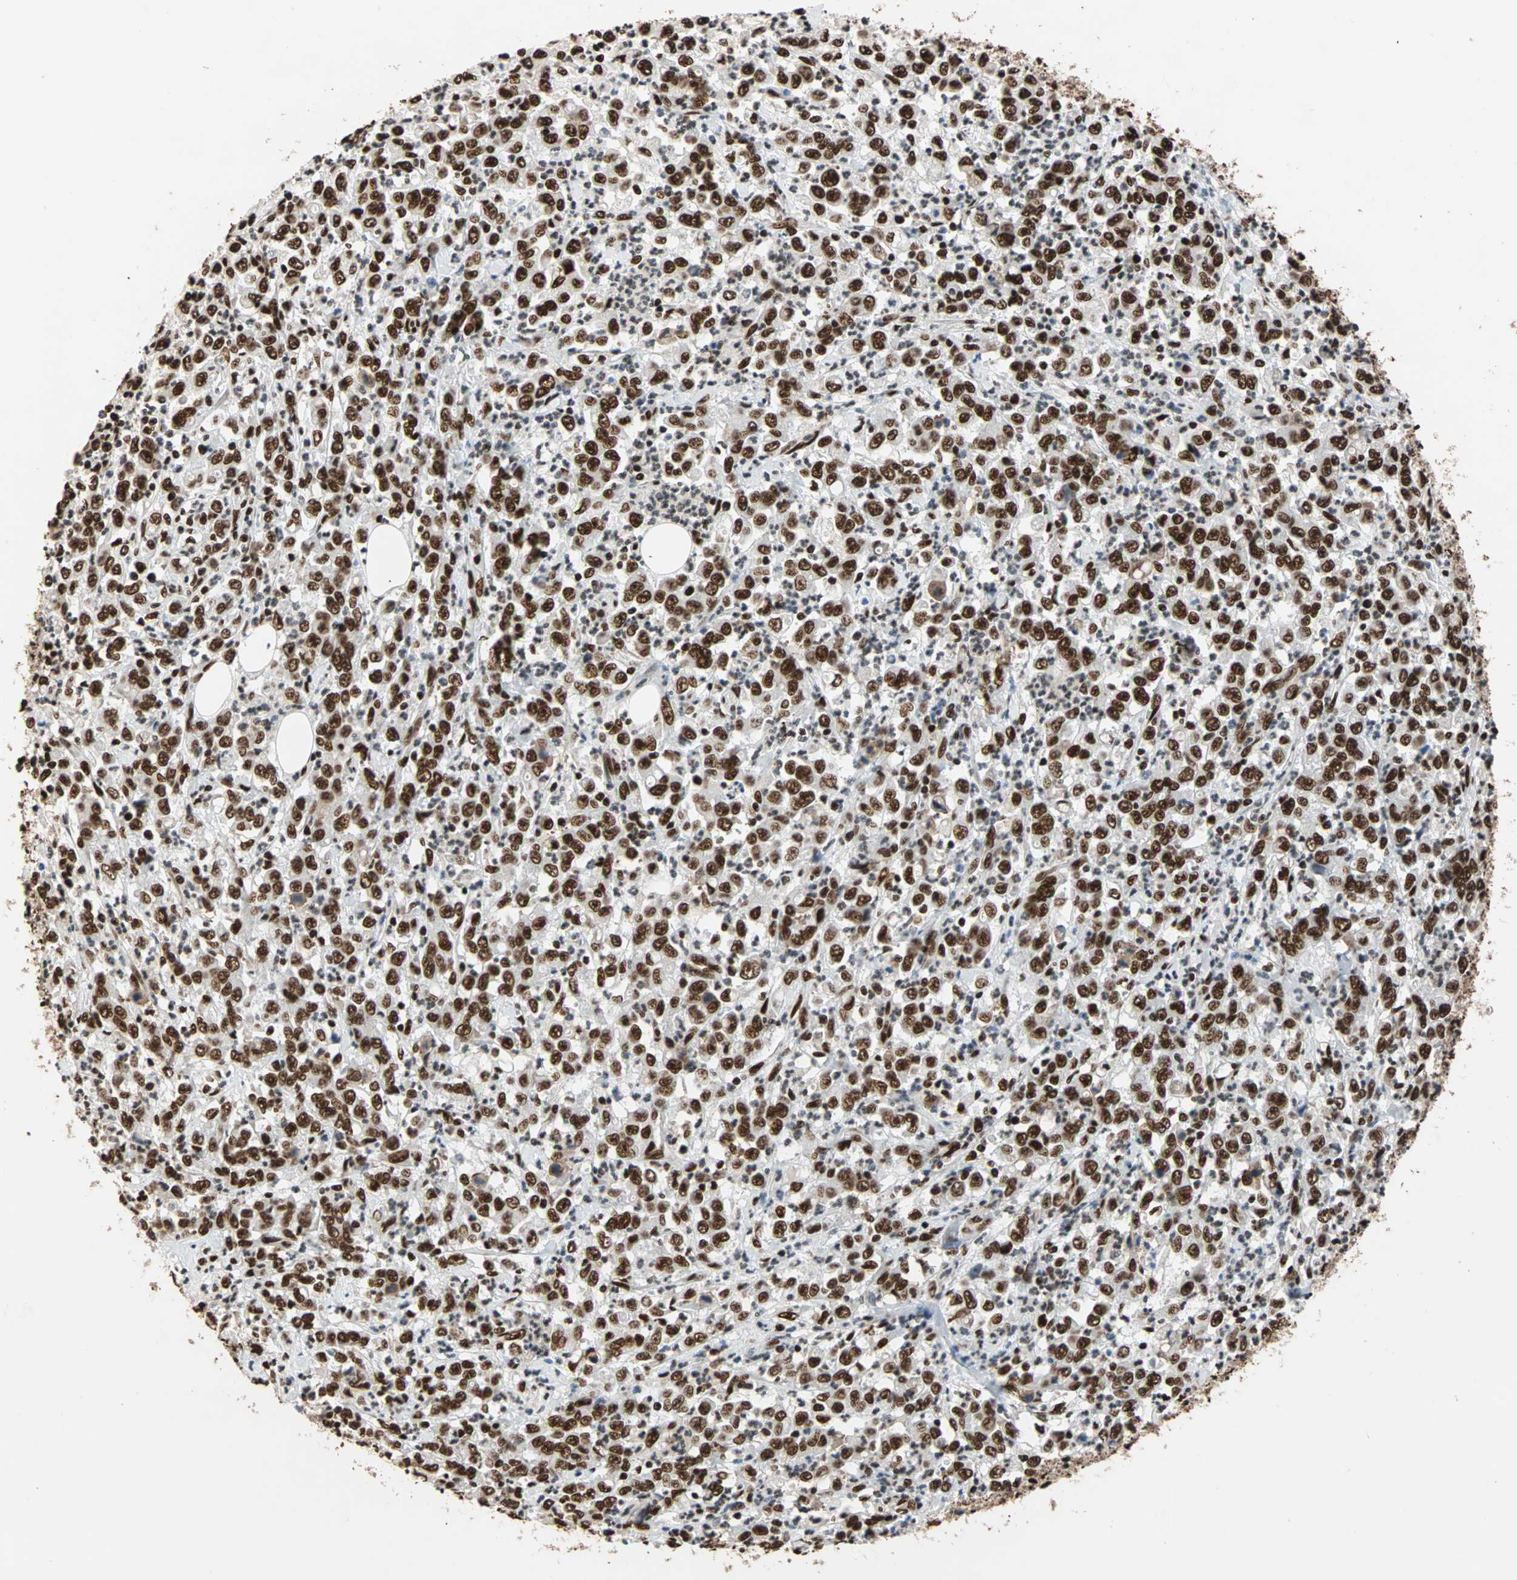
{"staining": {"intensity": "strong", "quantity": ">75%", "location": "nuclear"}, "tissue": "stomach cancer", "cell_type": "Tumor cells", "image_type": "cancer", "snomed": [{"axis": "morphology", "description": "Adenocarcinoma, NOS"}, {"axis": "topography", "description": "Stomach, lower"}], "caption": "Stomach cancer (adenocarcinoma) stained with immunohistochemistry (IHC) exhibits strong nuclear expression in approximately >75% of tumor cells.", "gene": "ILF2", "patient": {"sex": "female", "age": 71}}